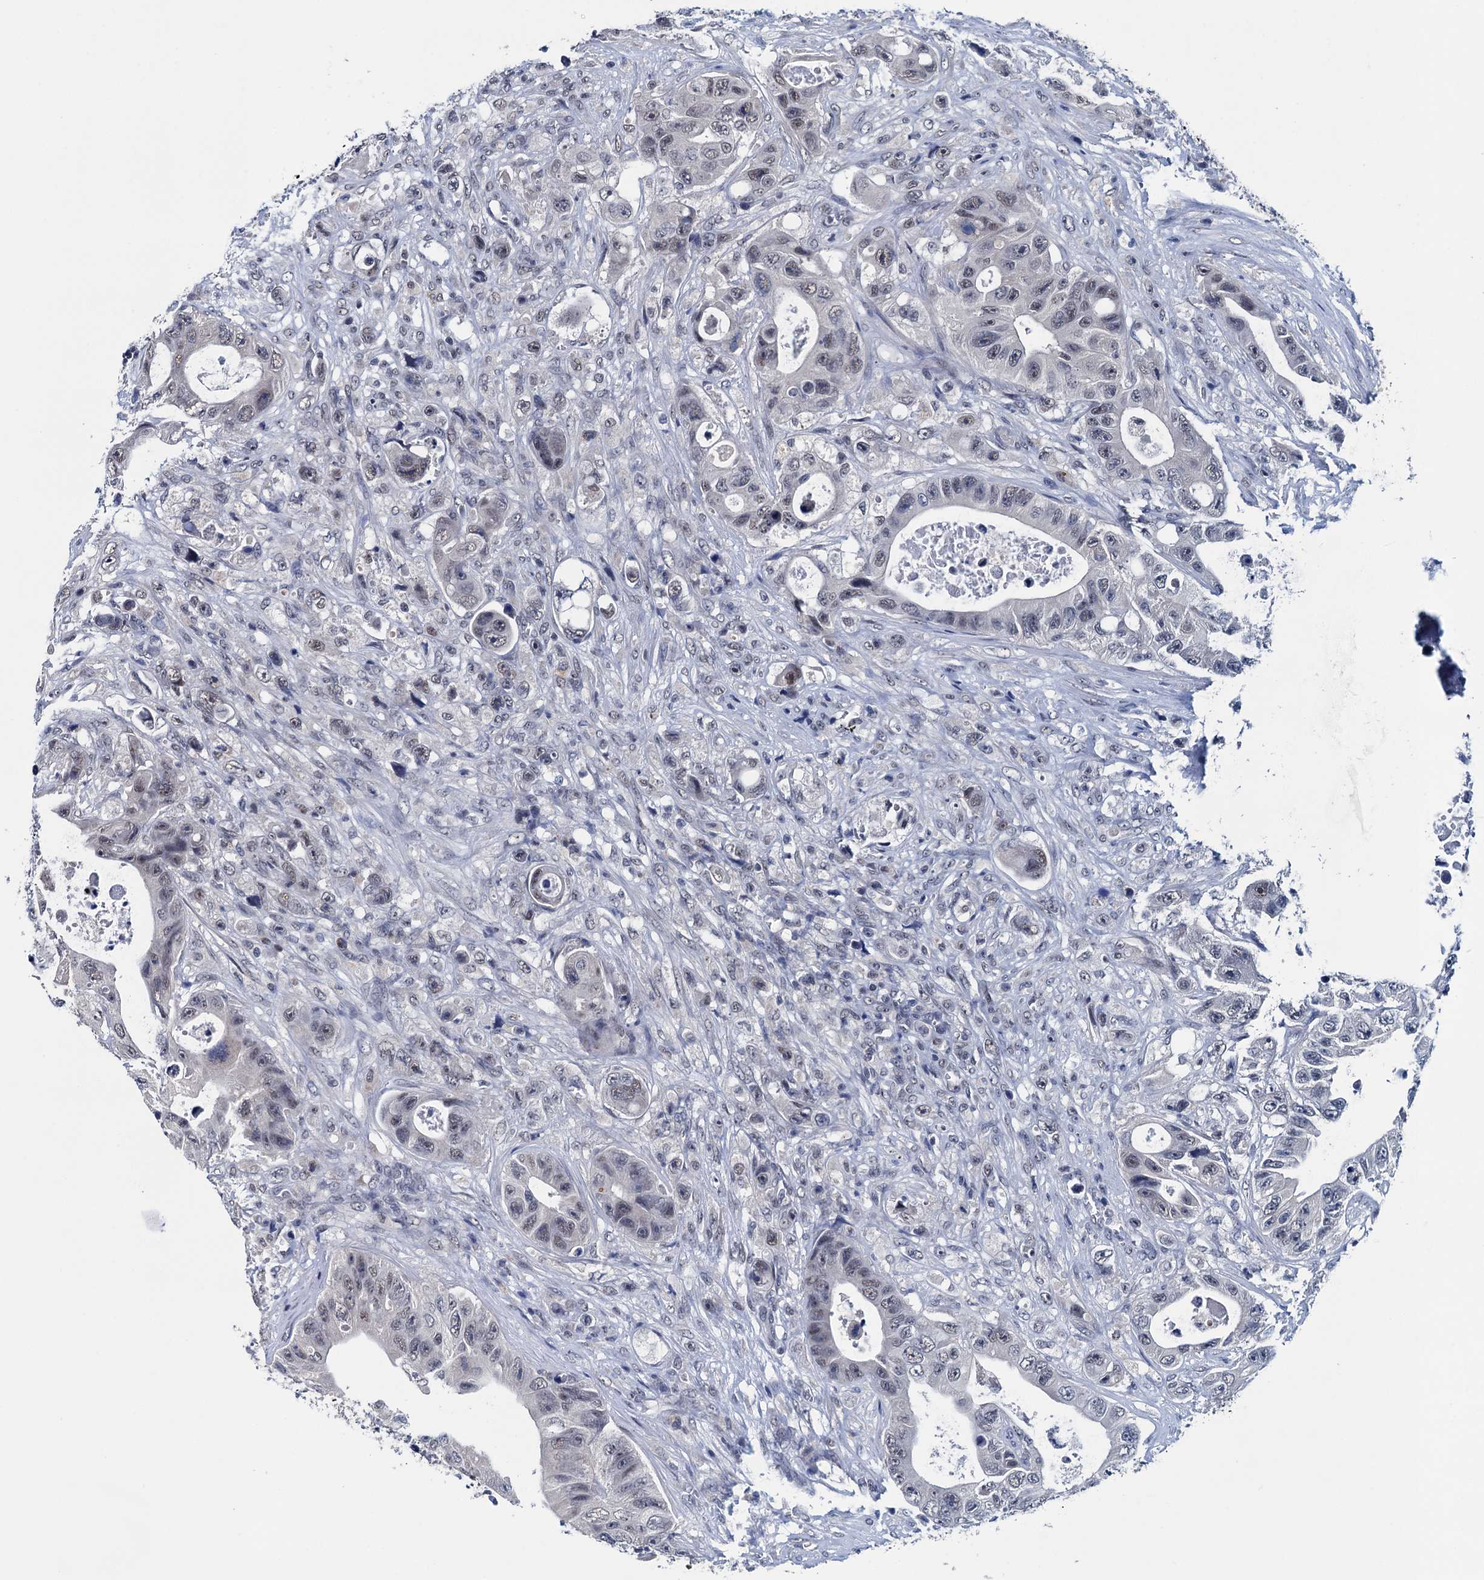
{"staining": {"intensity": "weak", "quantity": "25%-75%", "location": "nuclear"}, "tissue": "colorectal cancer", "cell_type": "Tumor cells", "image_type": "cancer", "snomed": [{"axis": "morphology", "description": "Adenocarcinoma, NOS"}, {"axis": "topography", "description": "Colon"}], "caption": "The histopathology image shows staining of colorectal cancer, revealing weak nuclear protein expression (brown color) within tumor cells.", "gene": "FNBP4", "patient": {"sex": "female", "age": 46}}